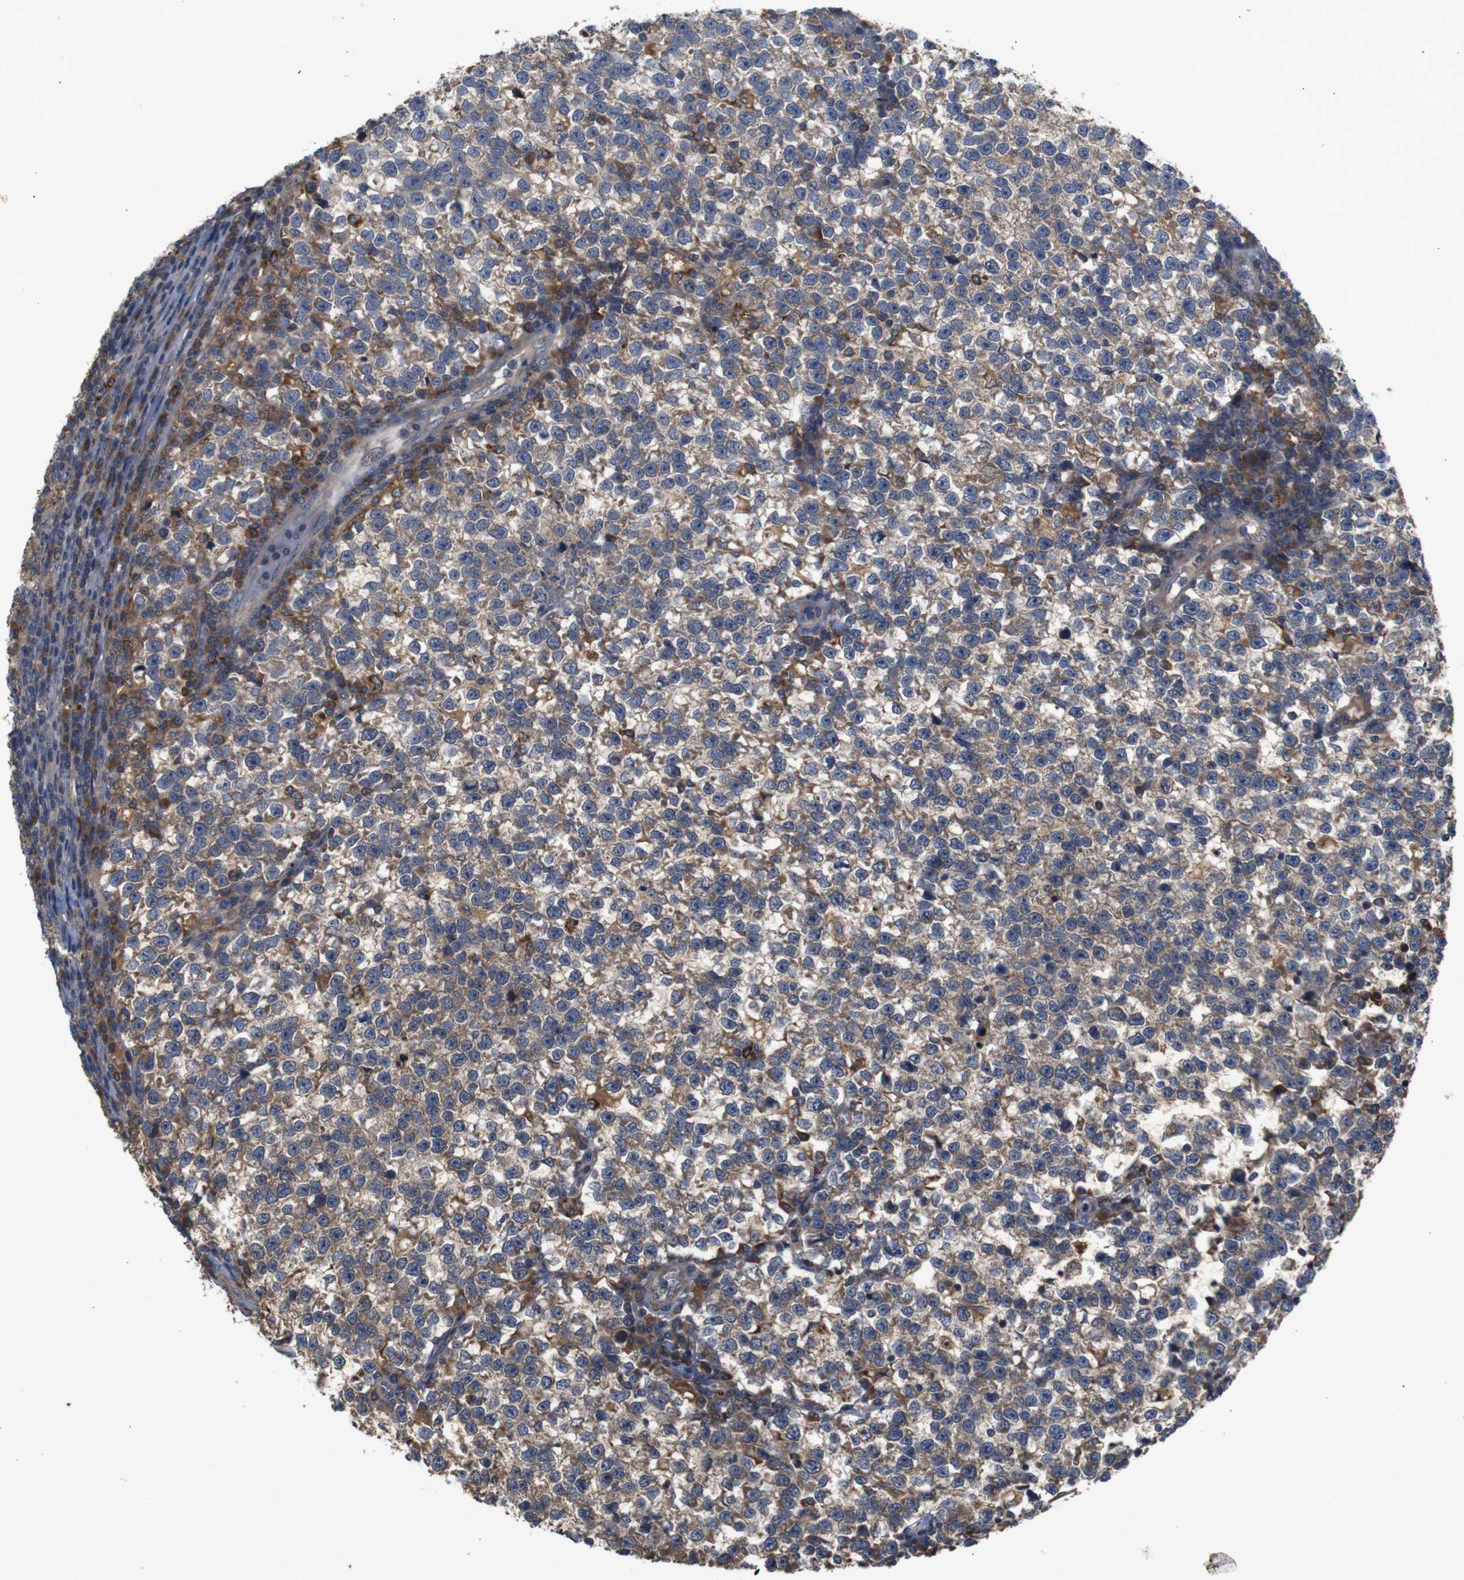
{"staining": {"intensity": "moderate", "quantity": ">75%", "location": "cytoplasmic/membranous"}, "tissue": "testis cancer", "cell_type": "Tumor cells", "image_type": "cancer", "snomed": [{"axis": "morphology", "description": "Normal tissue, NOS"}, {"axis": "morphology", "description": "Seminoma, NOS"}, {"axis": "topography", "description": "Testis"}], "caption": "Brown immunohistochemical staining in testis seminoma shows moderate cytoplasmic/membranous positivity in about >75% of tumor cells.", "gene": "PTPN1", "patient": {"sex": "male", "age": 43}}